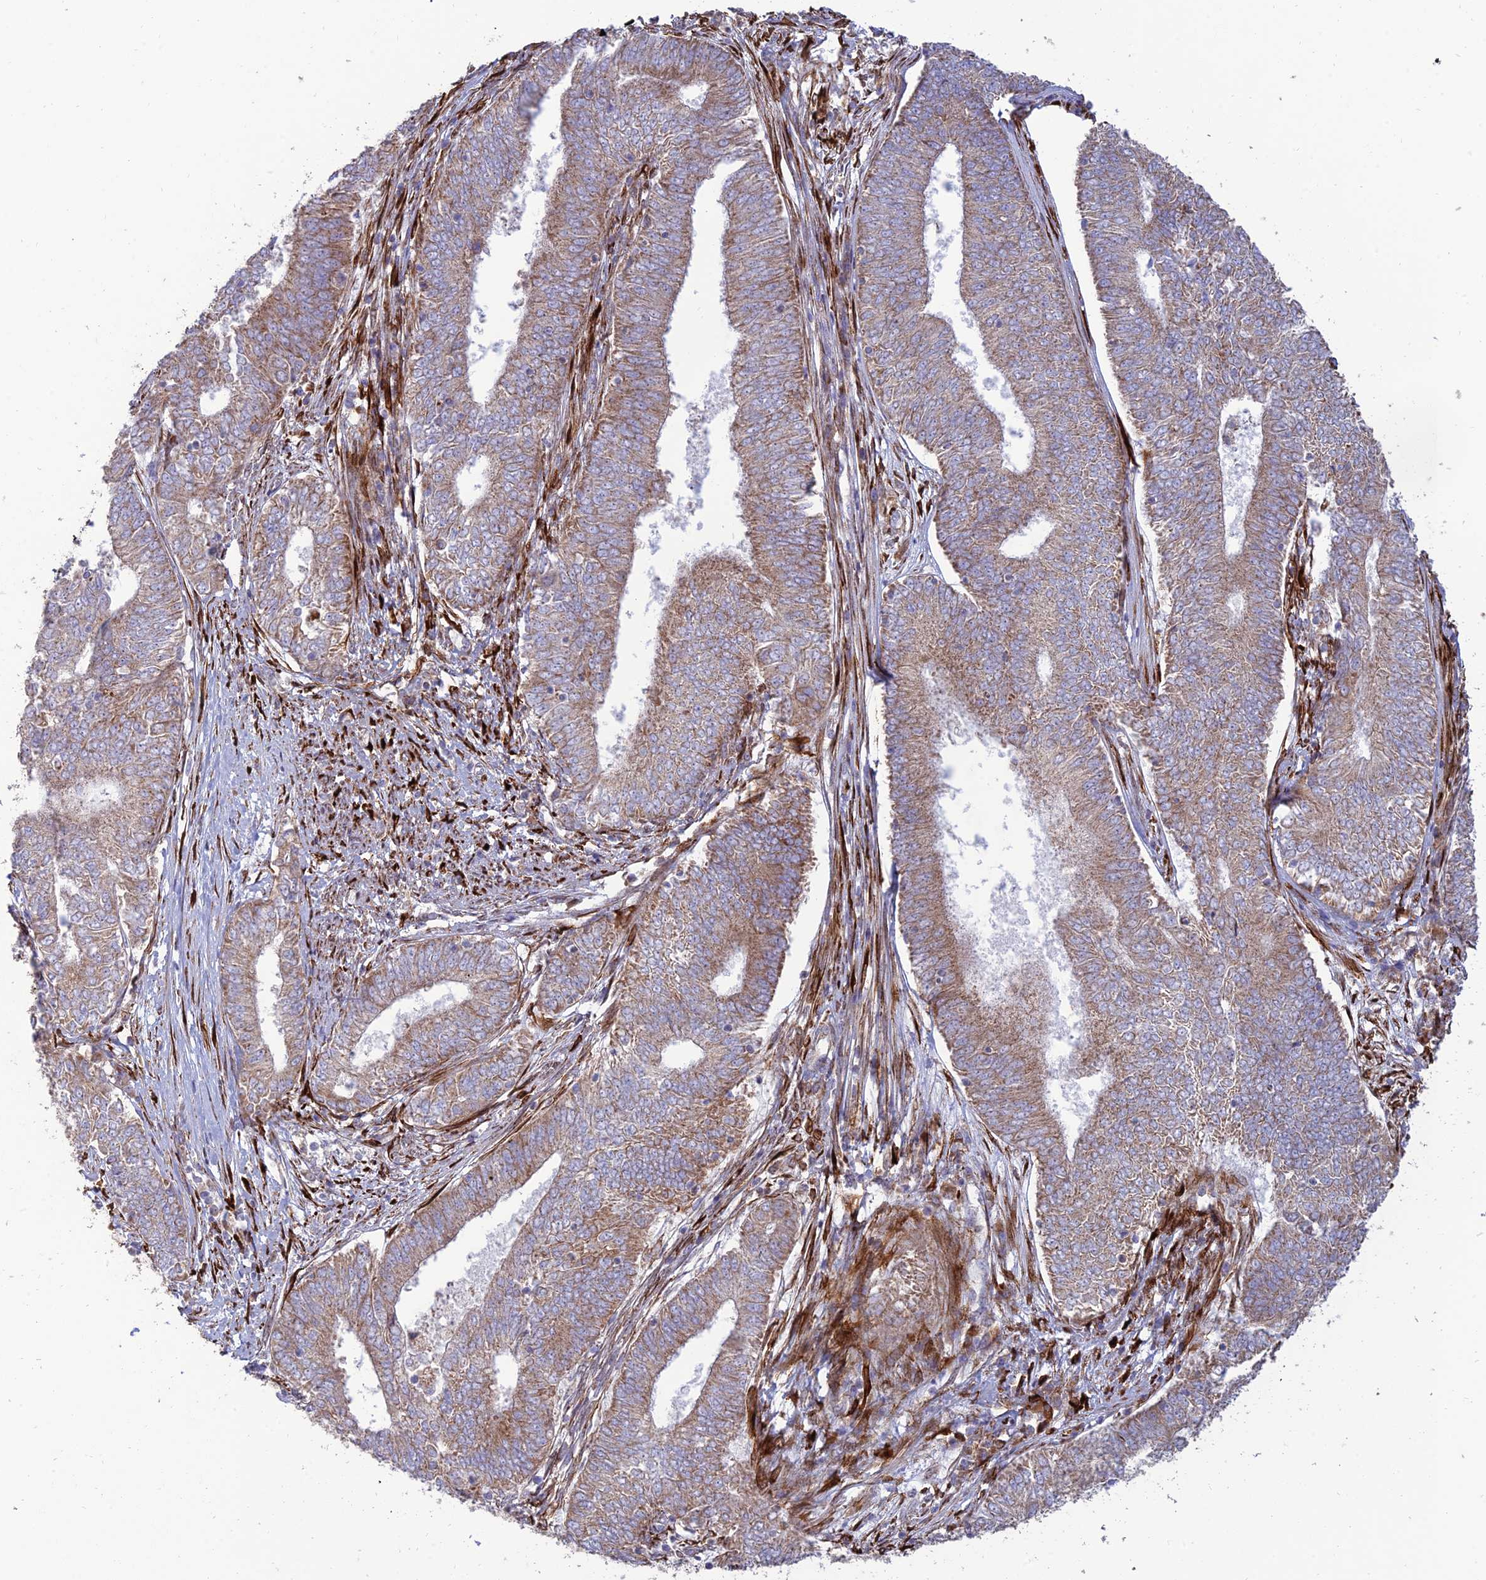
{"staining": {"intensity": "moderate", "quantity": ">75%", "location": "cytoplasmic/membranous"}, "tissue": "endometrial cancer", "cell_type": "Tumor cells", "image_type": "cancer", "snomed": [{"axis": "morphology", "description": "Adenocarcinoma, NOS"}, {"axis": "topography", "description": "Endometrium"}], "caption": "The immunohistochemical stain highlights moderate cytoplasmic/membranous staining in tumor cells of endometrial cancer (adenocarcinoma) tissue. (IHC, brightfield microscopy, high magnification).", "gene": "RCN3", "patient": {"sex": "female", "age": 62}}